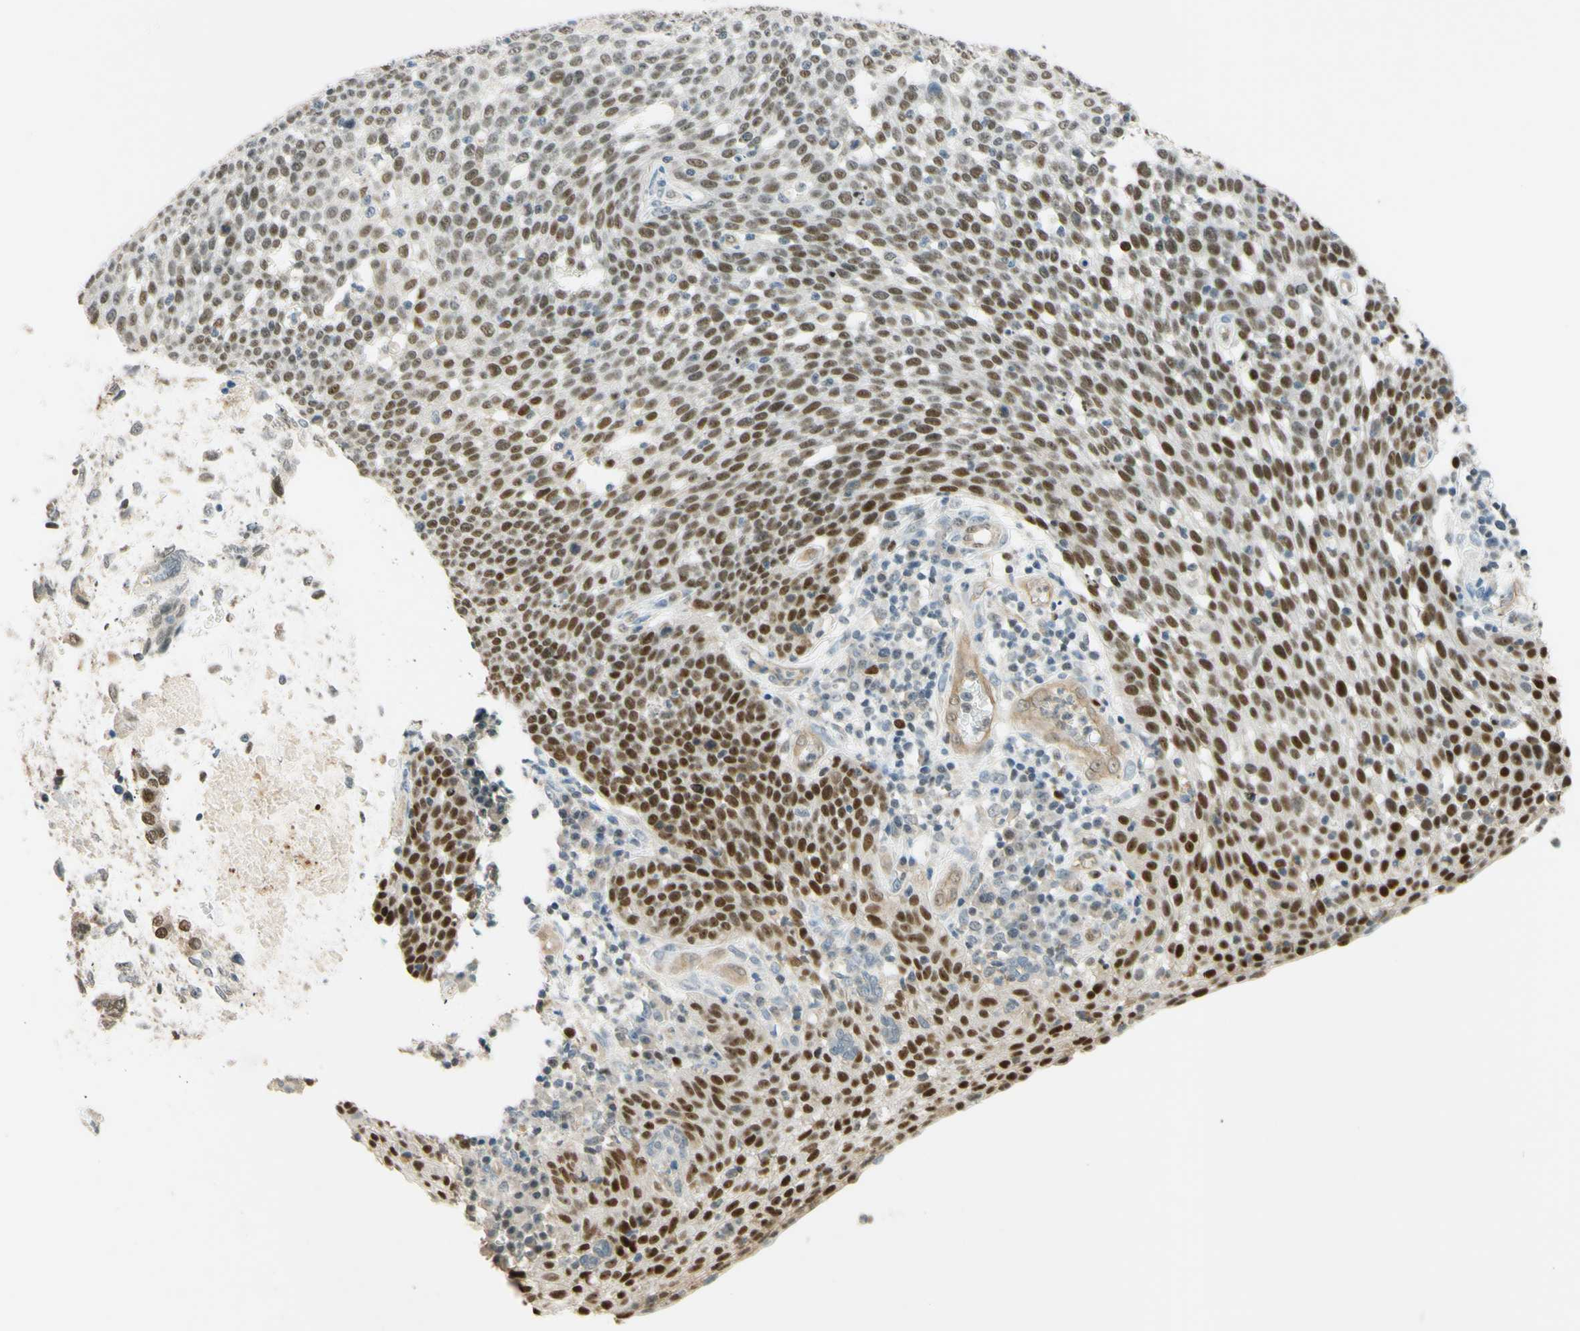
{"staining": {"intensity": "moderate", "quantity": "25%-75%", "location": "nuclear"}, "tissue": "cervical cancer", "cell_type": "Tumor cells", "image_type": "cancer", "snomed": [{"axis": "morphology", "description": "Squamous cell carcinoma, NOS"}, {"axis": "topography", "description": "Cervix"}], "caption": "Immunohistochemistry (DAB) staining of cervical cancer displays moderate nuclear protein expression in about 25%-75% of tumor cells.", "gene": "POLB", "patient": {"sex": "female", "age": 34}}